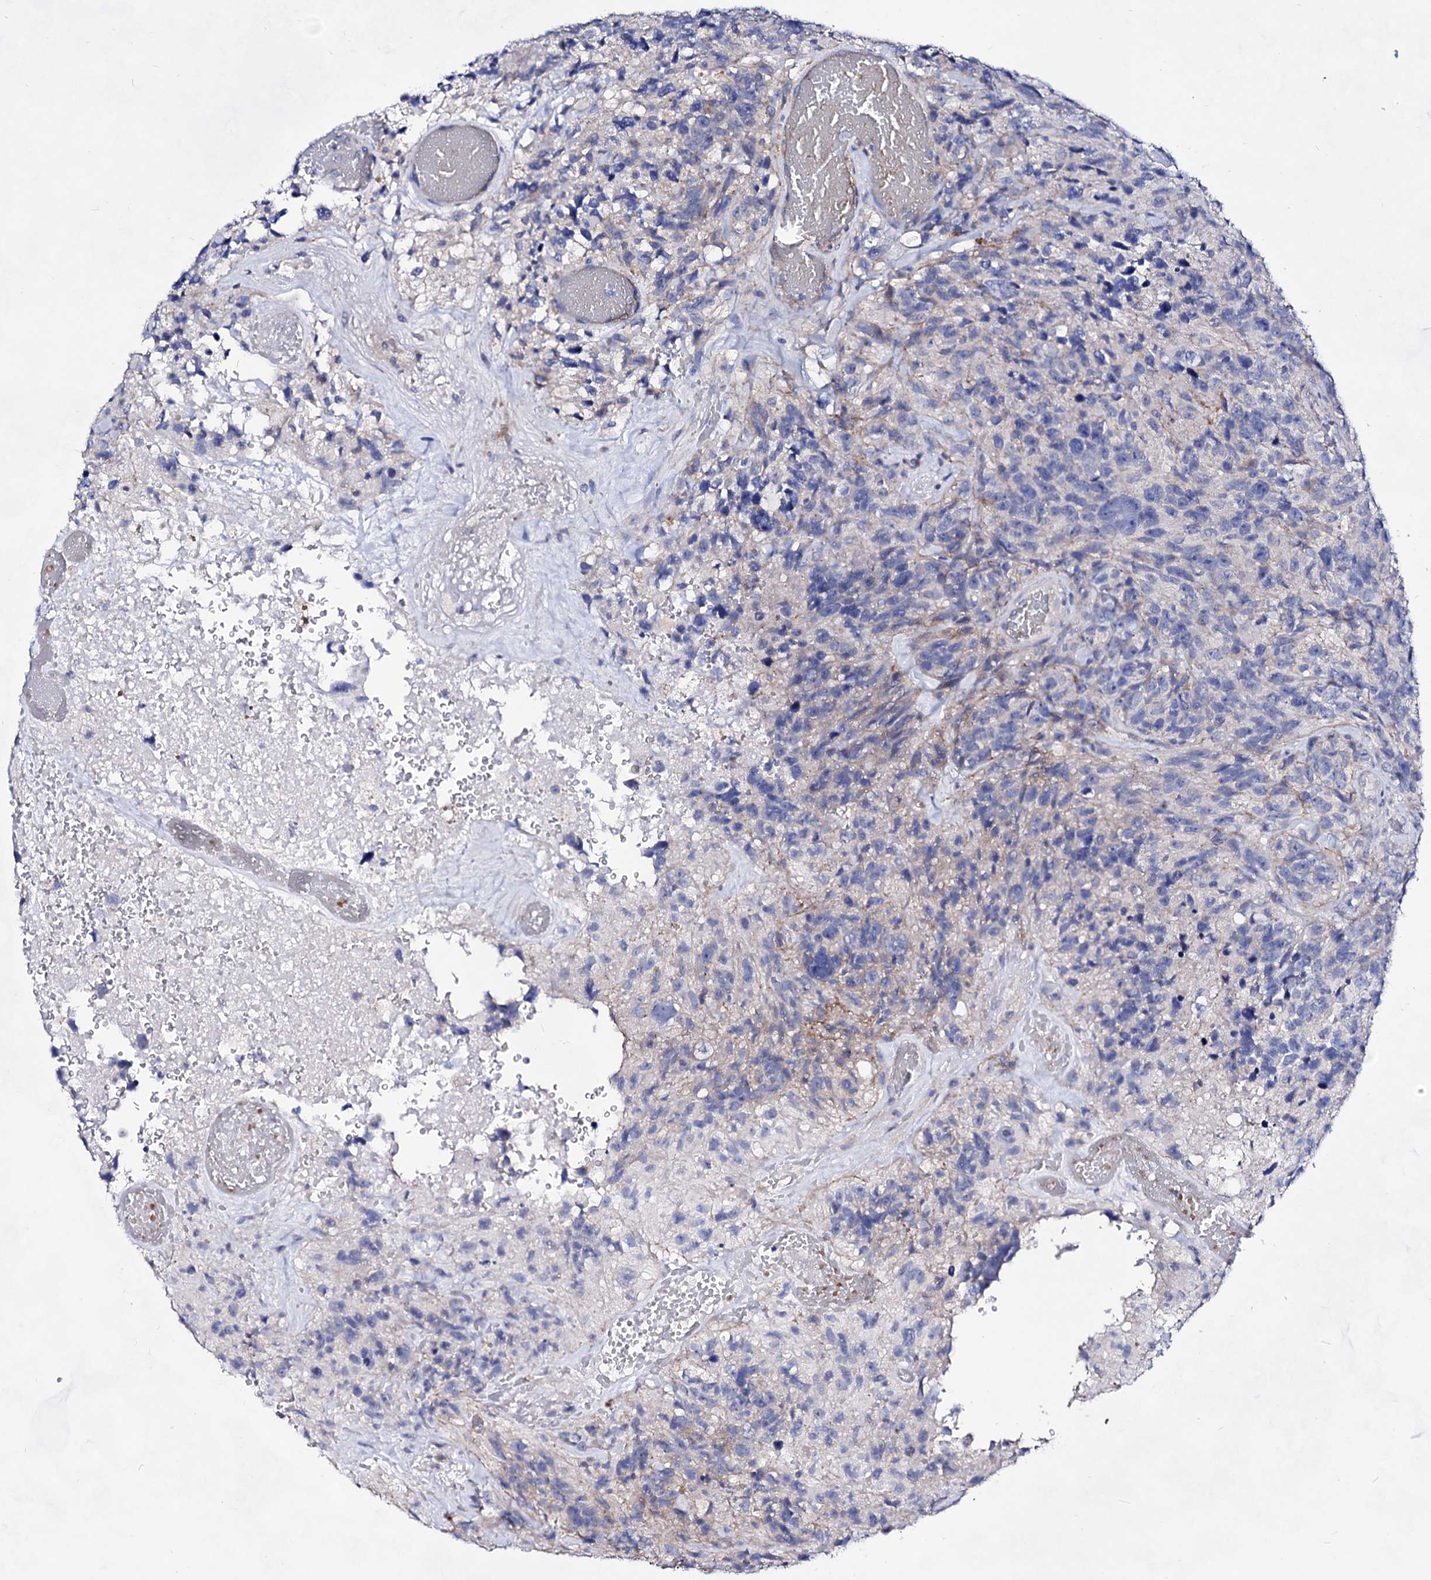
{"staining": {"intensity": "negative", "quantity": "none", "location": "none"}, "tissue": "glioma", "cell_type": "Tumor cells", "image_type": "cancer", "snomed": [{"axis": "morphology", "description": "Glioma, malignant, High grade"}, {"axis": "topography", "description": "Brain"}], "caption": "Immunohistochemistry (IHC) of malignant glioma (high-grade) reveals no positivity in tumor cells.", "gene": "PLIN1", "patient": {"sex": "male", "age": 69}}